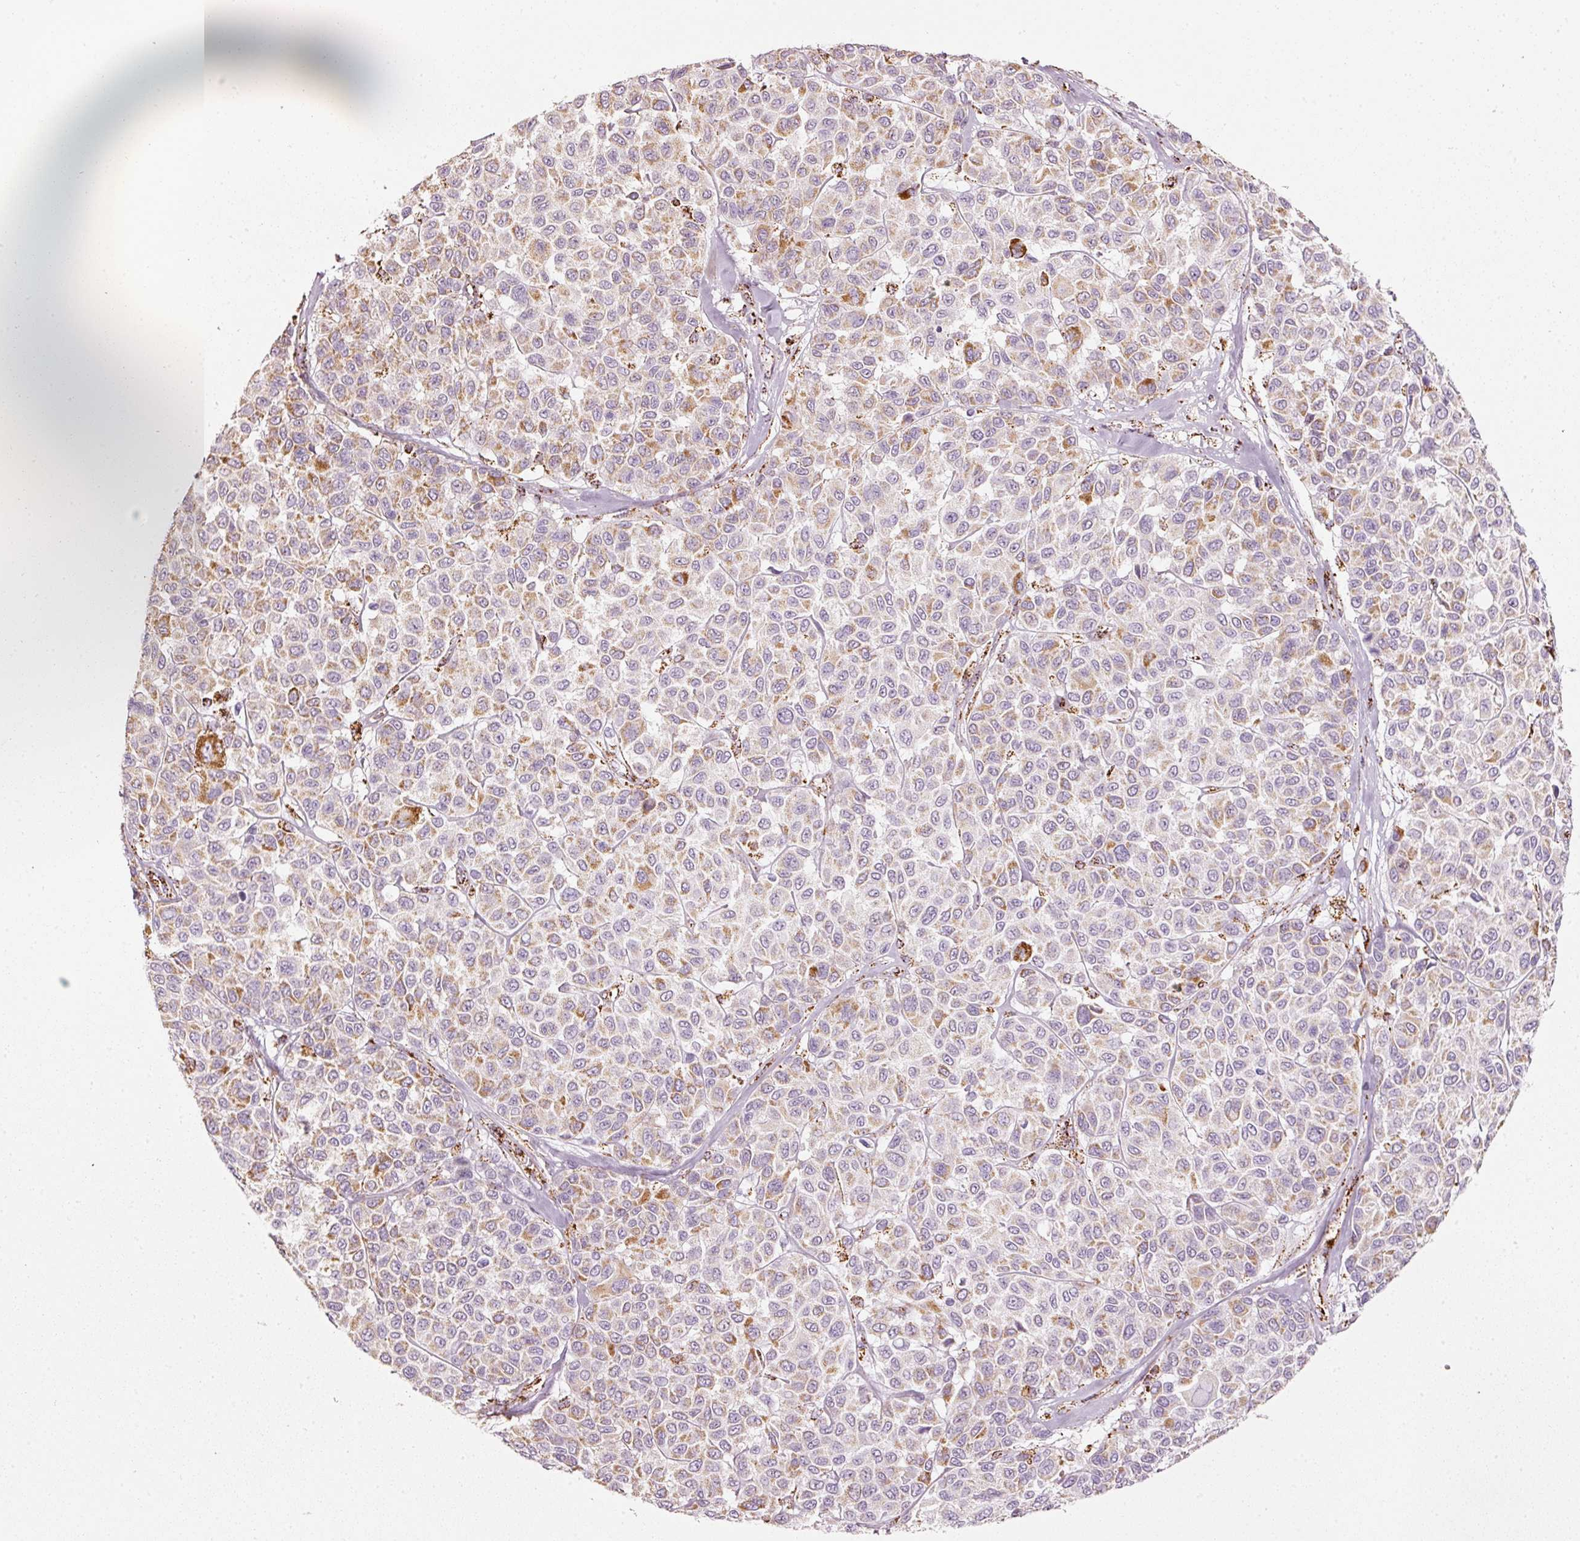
{"staining": {"intensity": "moderate", "quantity": "25%-75%", "location": "cytoplasmic/membranous"}, "tissue": "melanoma", "cell_type": "Tumor cells", "image_type": "cancer", "snomed": [{"axis": "morphology", "description": "Malignant melanoma, NOS"}, {"axis": "topography", "description": "Skin"}], "caption": "Malignant melanoma was stained to show a protein in brown. There is medium levels of moderate cytoplasmic/membranous positivity in approximately 25%-75% of tumor cells. The staining was performed using DAB (3,3'-diaminobenzidine) to visualize the protein expression in brown, while the nuclei were stained in blue with hematoxylin (Magnification: 20x).", "gene": "UQCRC1", "patient": {"sex": "female", "age": 66}}